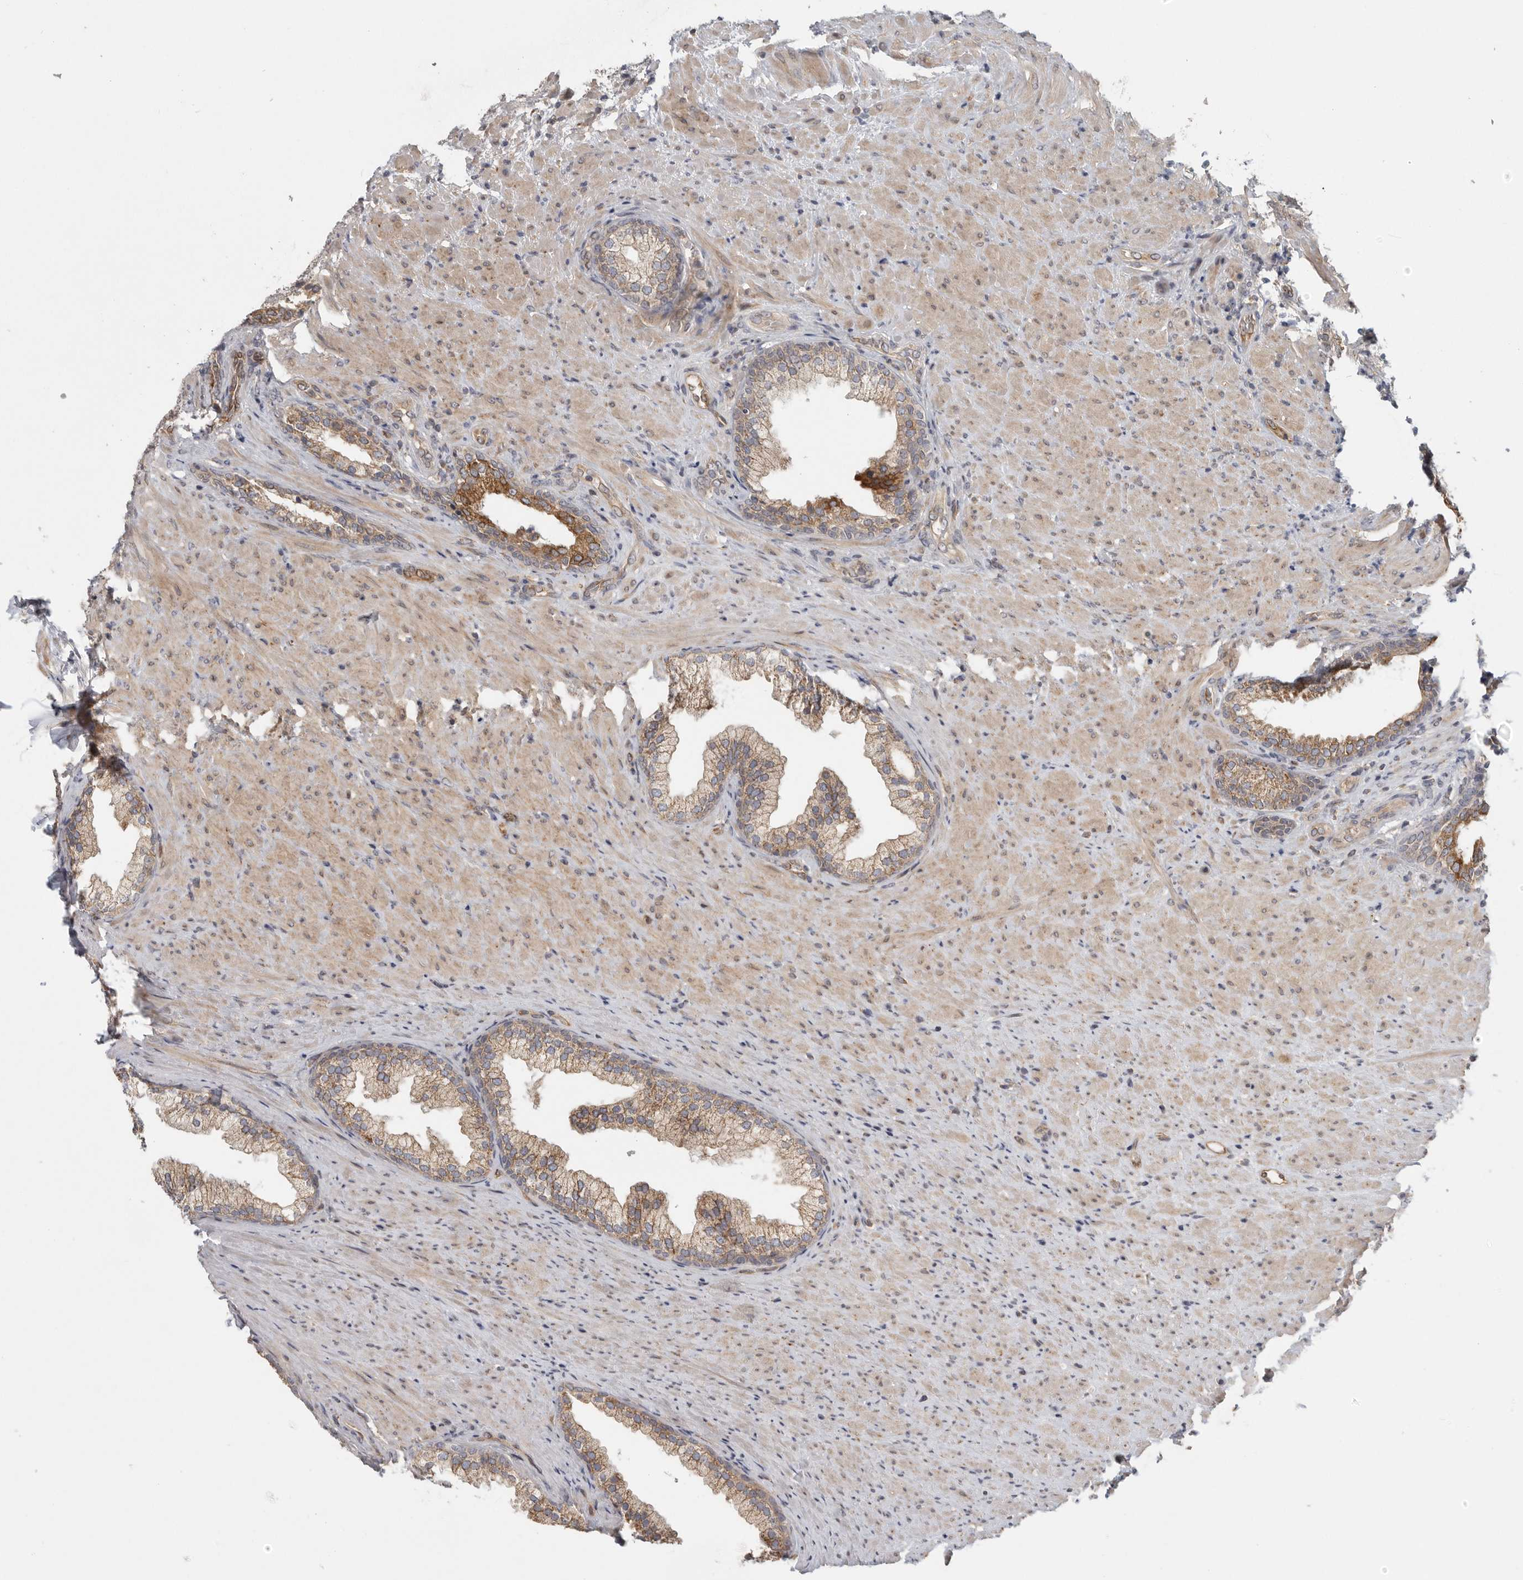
{"staining": {"intensity": "moderate", "quantity": ">75%", "location": "cytoplasmic/membranous"}, "tissue": "prostate", "cell_type": "Glandular cells", "image_type": "normal", "snomed": [{"axis": "morphology", "description": "Normal tissue, NOS"}, {"axis": "topography", "description": "Prostate"}], "caption": "Protein staining of unremarkable prostate displays moderate cytoplasmic/membranous positivity in approximately >75% of glandular cells. Nuclei are stained in blue.", "gene": "BCAP29", "patient": {"sex": "male", "age": 76}}